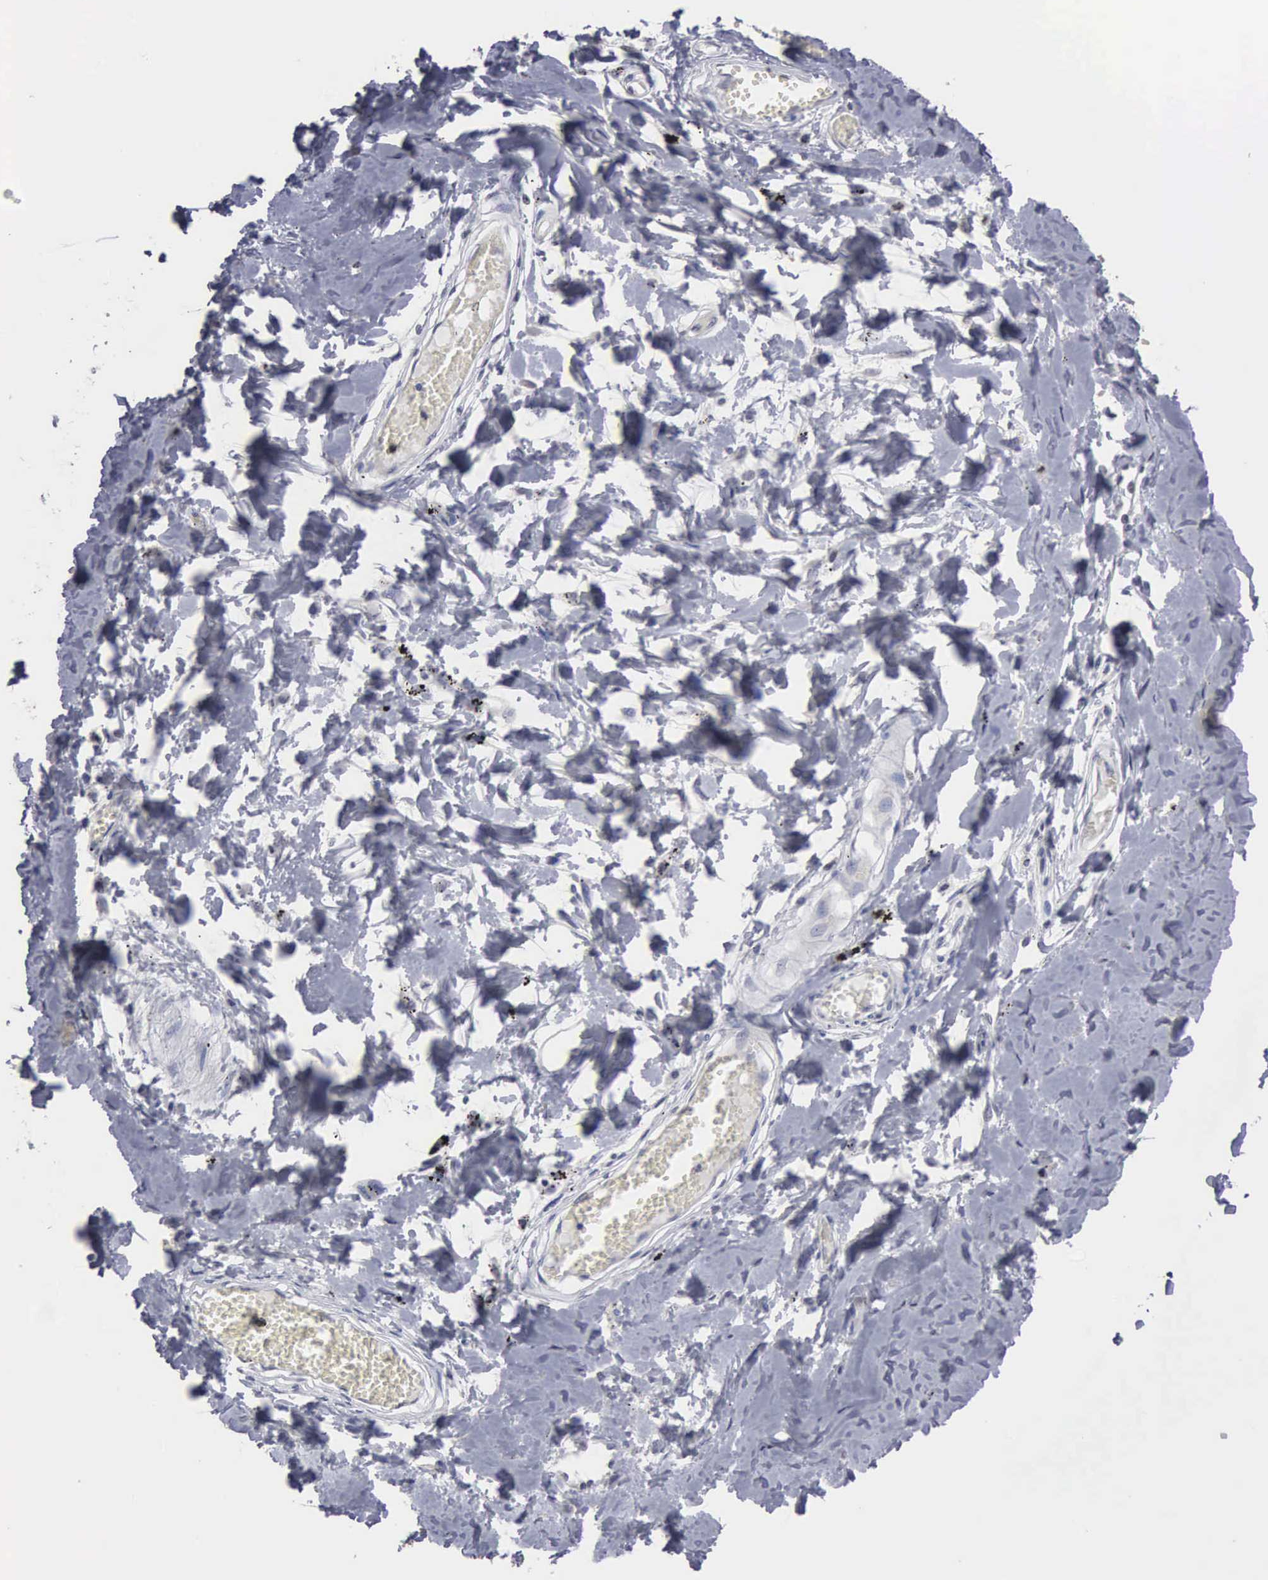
{"staining": {"intensity": "negative", "quantity": "none", "location": "none"}, "tissue": "adipose tissue", "cell_type": "Adipocytes", "image_type": "normal", "snomed": [{"axis": "morphology", "description": "Normal tissue, NOS"}, {"axis": "morphology", "description": "Sarcoma, NOS"}, {"axis": "topography", "description": "Skin"}, {"axis": "topography", "description": "Soft tissue"}], "caption": "The micrograph displays no staining of adipocytes in normal adipose tissue.", "gene": "UPB1", "patient": {"sex": "female", "age": 51}}